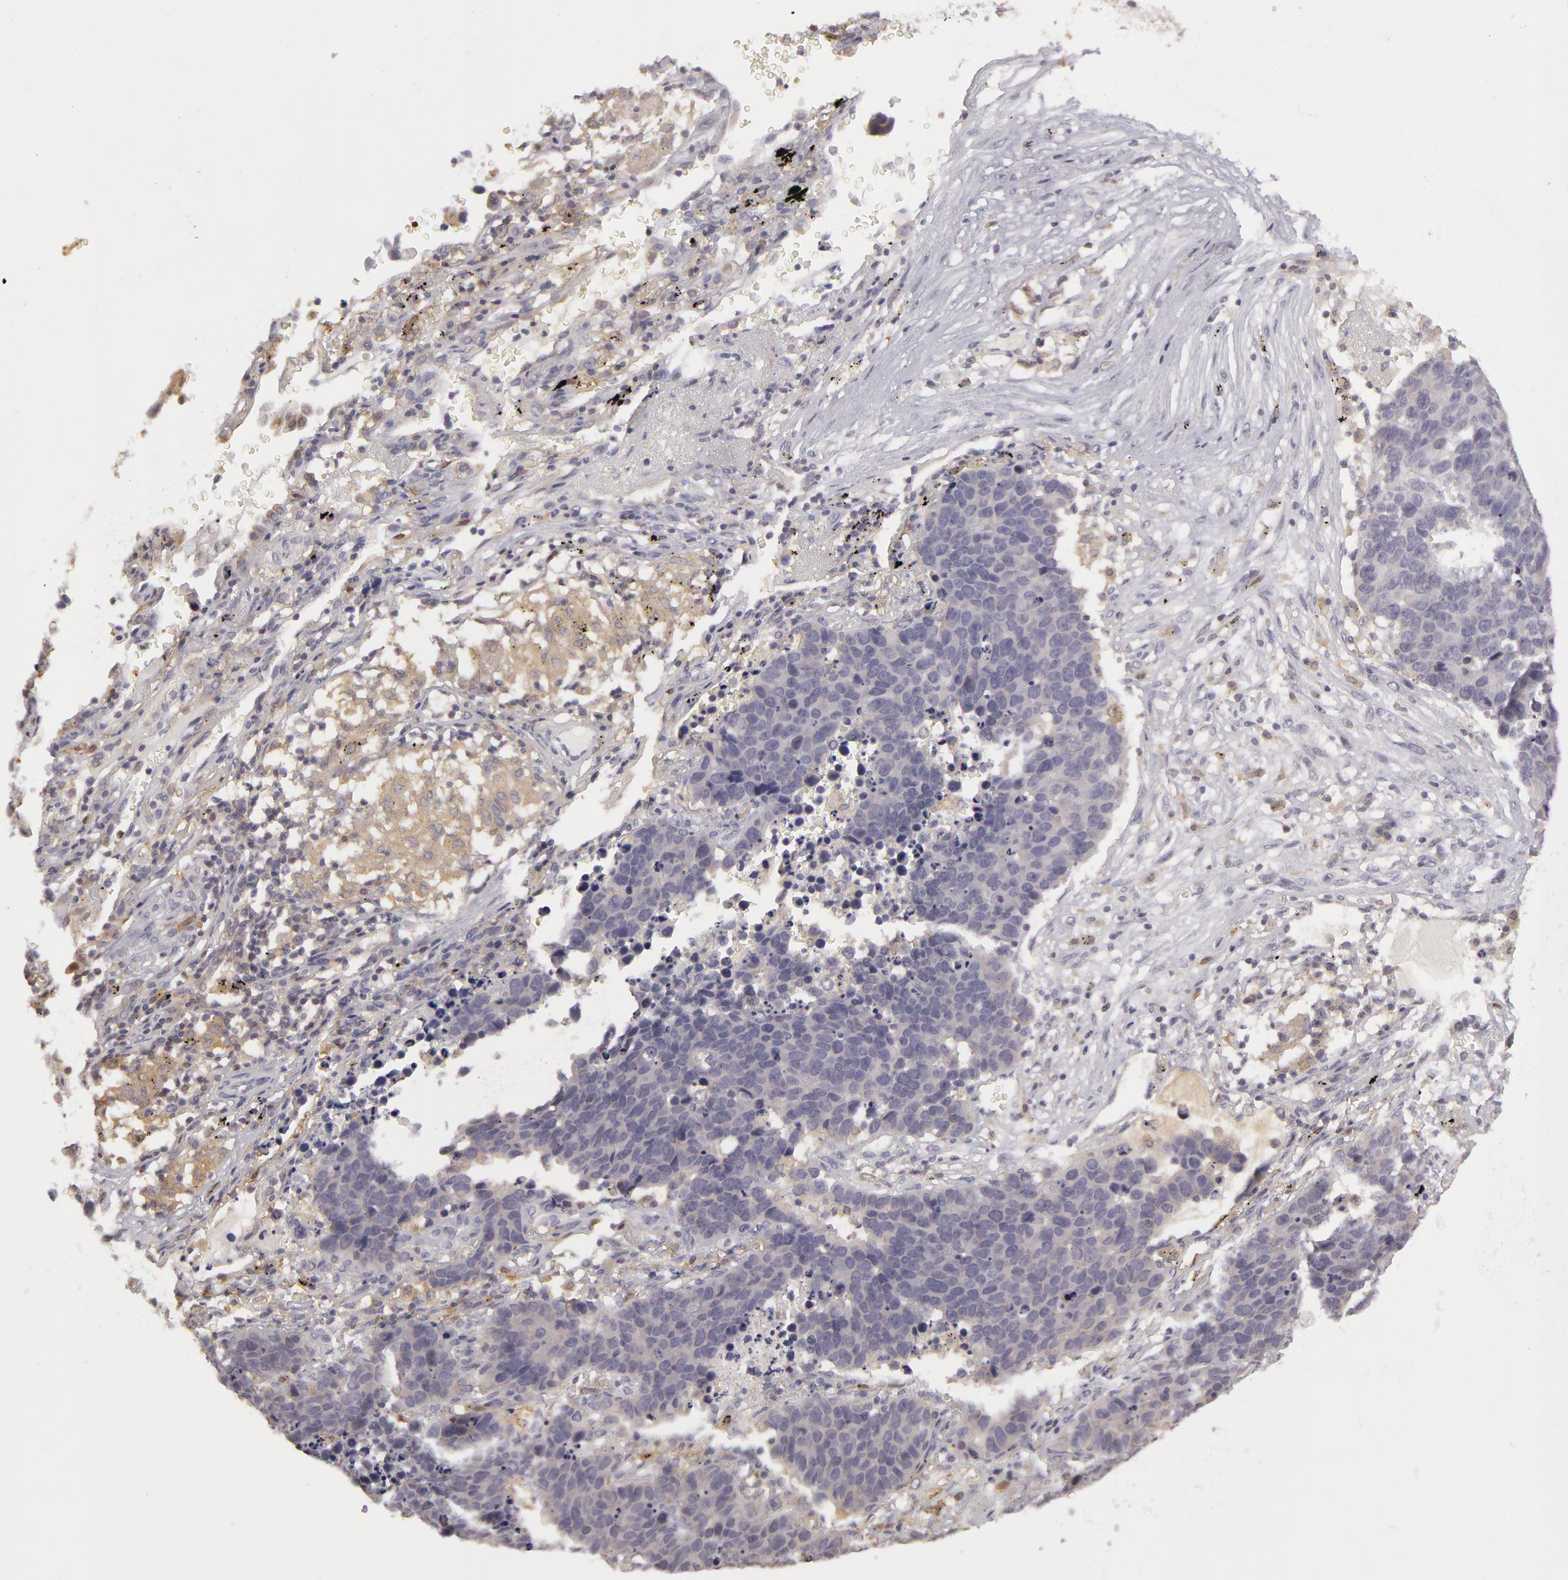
{"staining": {"intensity": "negative", "quantity": "none", "location": "none"}, "tissue": "lung cancer", "cell_type": "Tumor cells", "image_type": "cancer", "snomed": [{"axis": "morphology", "description": "Carcinoid, malignant, NOS"}, {"axis": "topography", "description": "Lung"}], "caption": "Tumor cells are negative for protein expression in human lung cancer (malignant carcinoid).", "gene": "GNPDA1", "patient": {"sex": "male", "age": 60}}